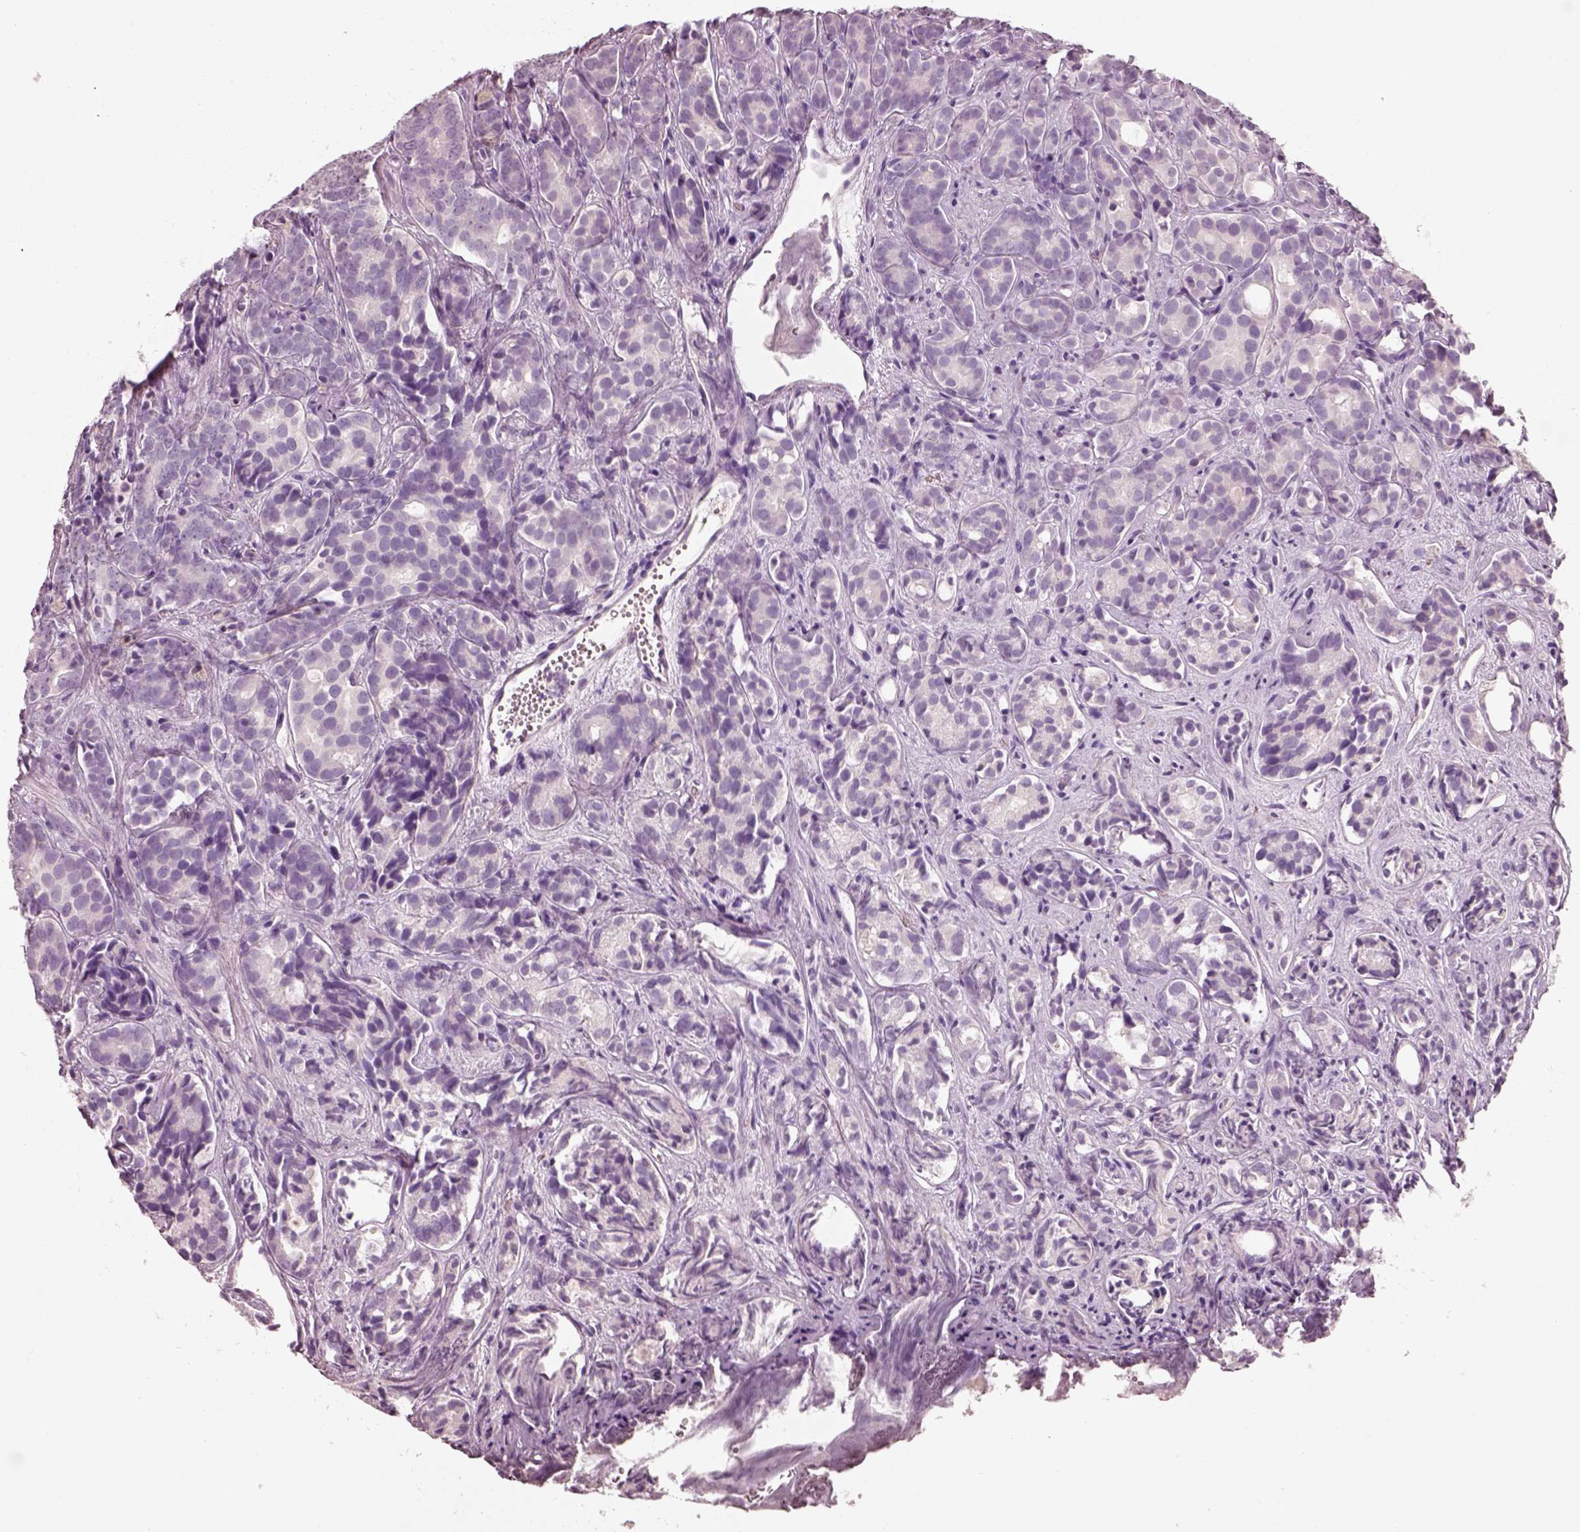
{"staining": {"intensity": "negative", "quantity": "none", "location": "none"}, "tissue": "prostate cancer", "cell_type": "Tumor cells", "image_type": "cancer", "snomed": [{"axis": "morphology", "description": "Adenocarcinoma, High grade"}, {"axis": "topography", "description": "Prostate"}], "caption": "Immunohistochemistry (IHC) micrograph of human prostate adenocarcinoma (high-grade) stained for a protein (brown), which displays no expression in tumor cells.", "gene": "PNOC", "patient": {"sex": "male", "age": 84}}